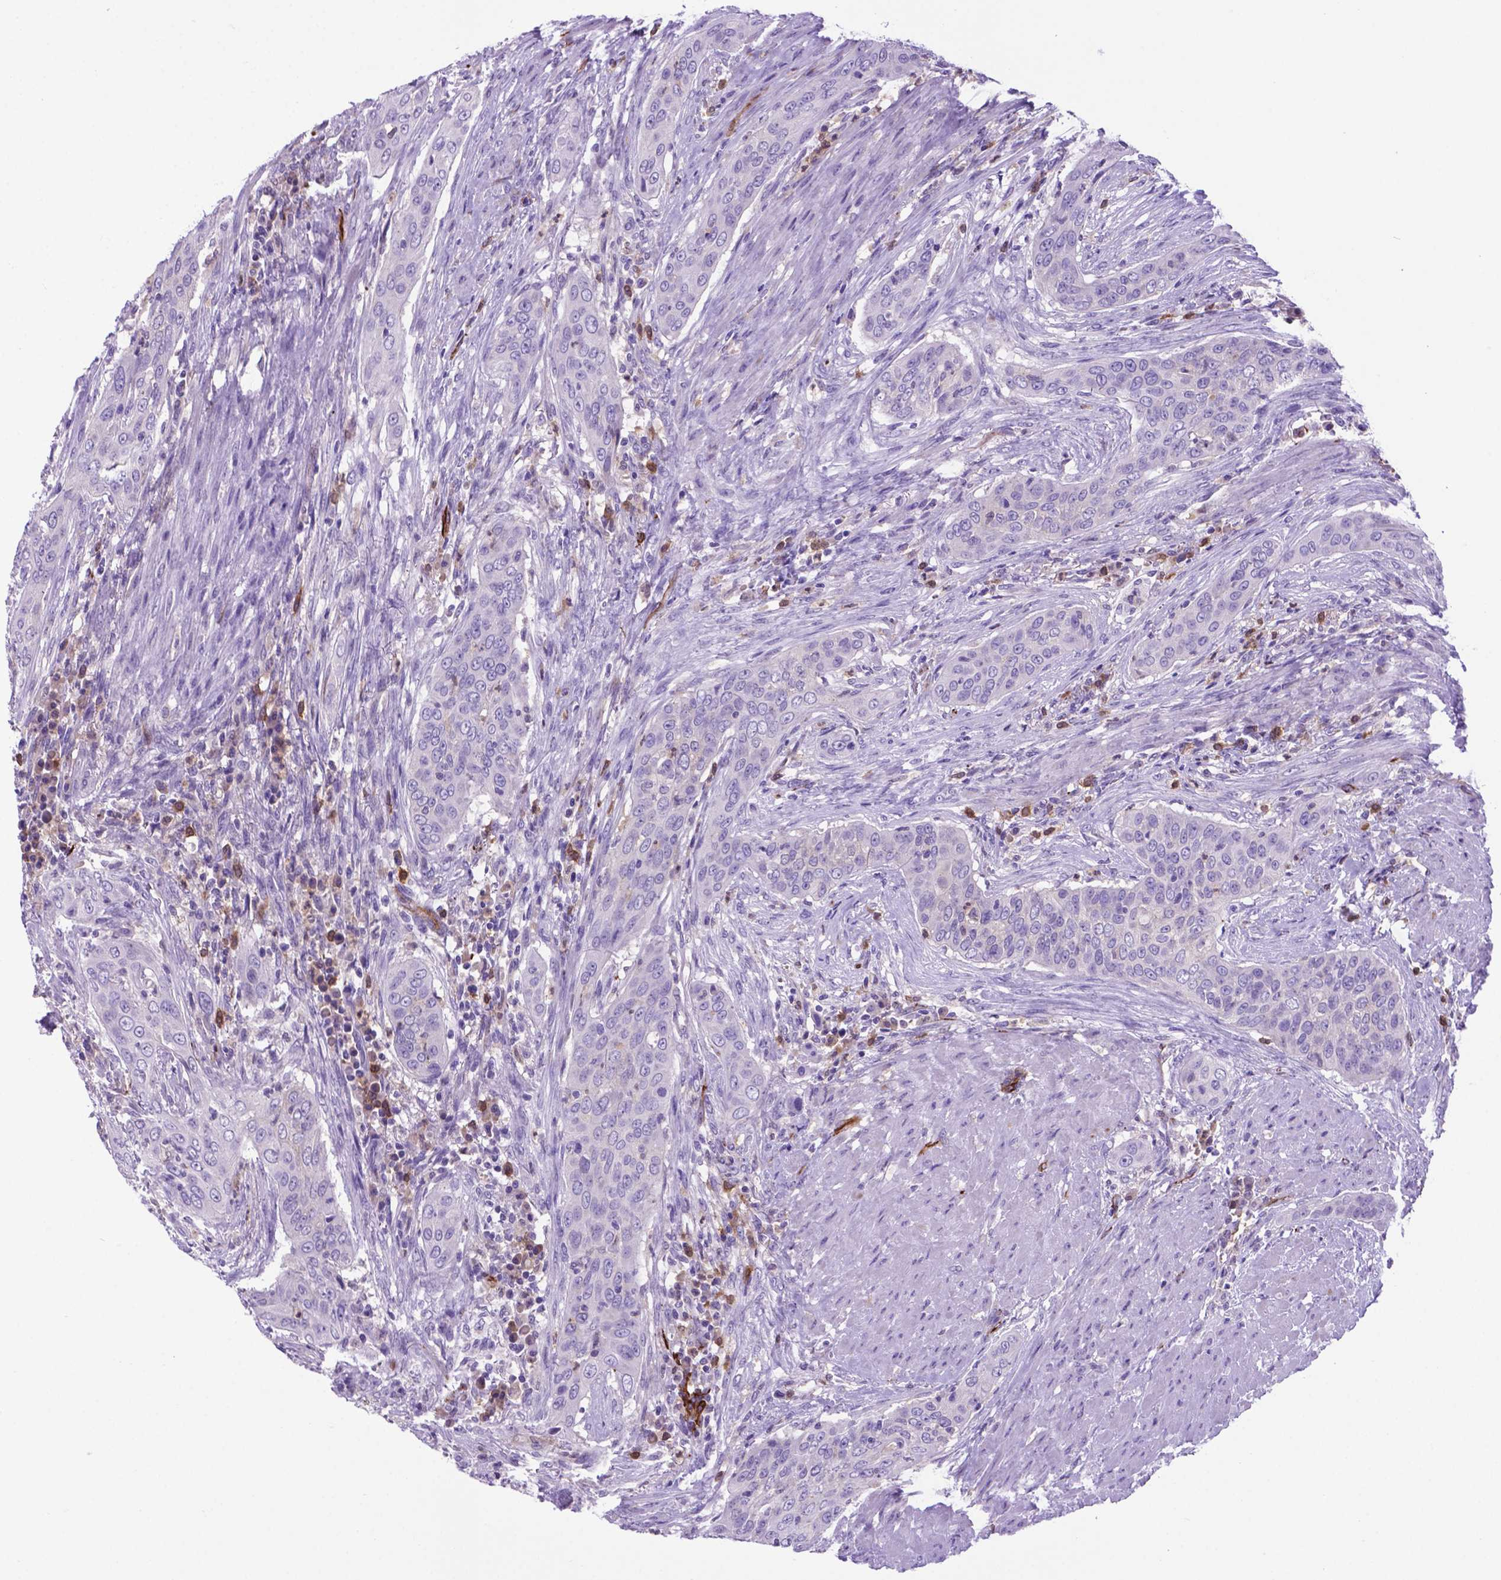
{"staining": {"intensity": "negative", "quantity": "none", "location": "none"}, "tissue": "urothelial cancer", "cell_type": "Tumor cells", "image_type": "cancer", "snomed": [{"axis": "morphology", "description": "Urothelial carcinoma, High grade"}, {"axis": "topography", "description": "Urinary bladder"}], "caption": "High-grade urothelial carcinoma was stained to show a protein in brown. There is no significant staining in tumor cells.", "gene": "LZTR1", "patient": {"sex": "male", "age": 82}}